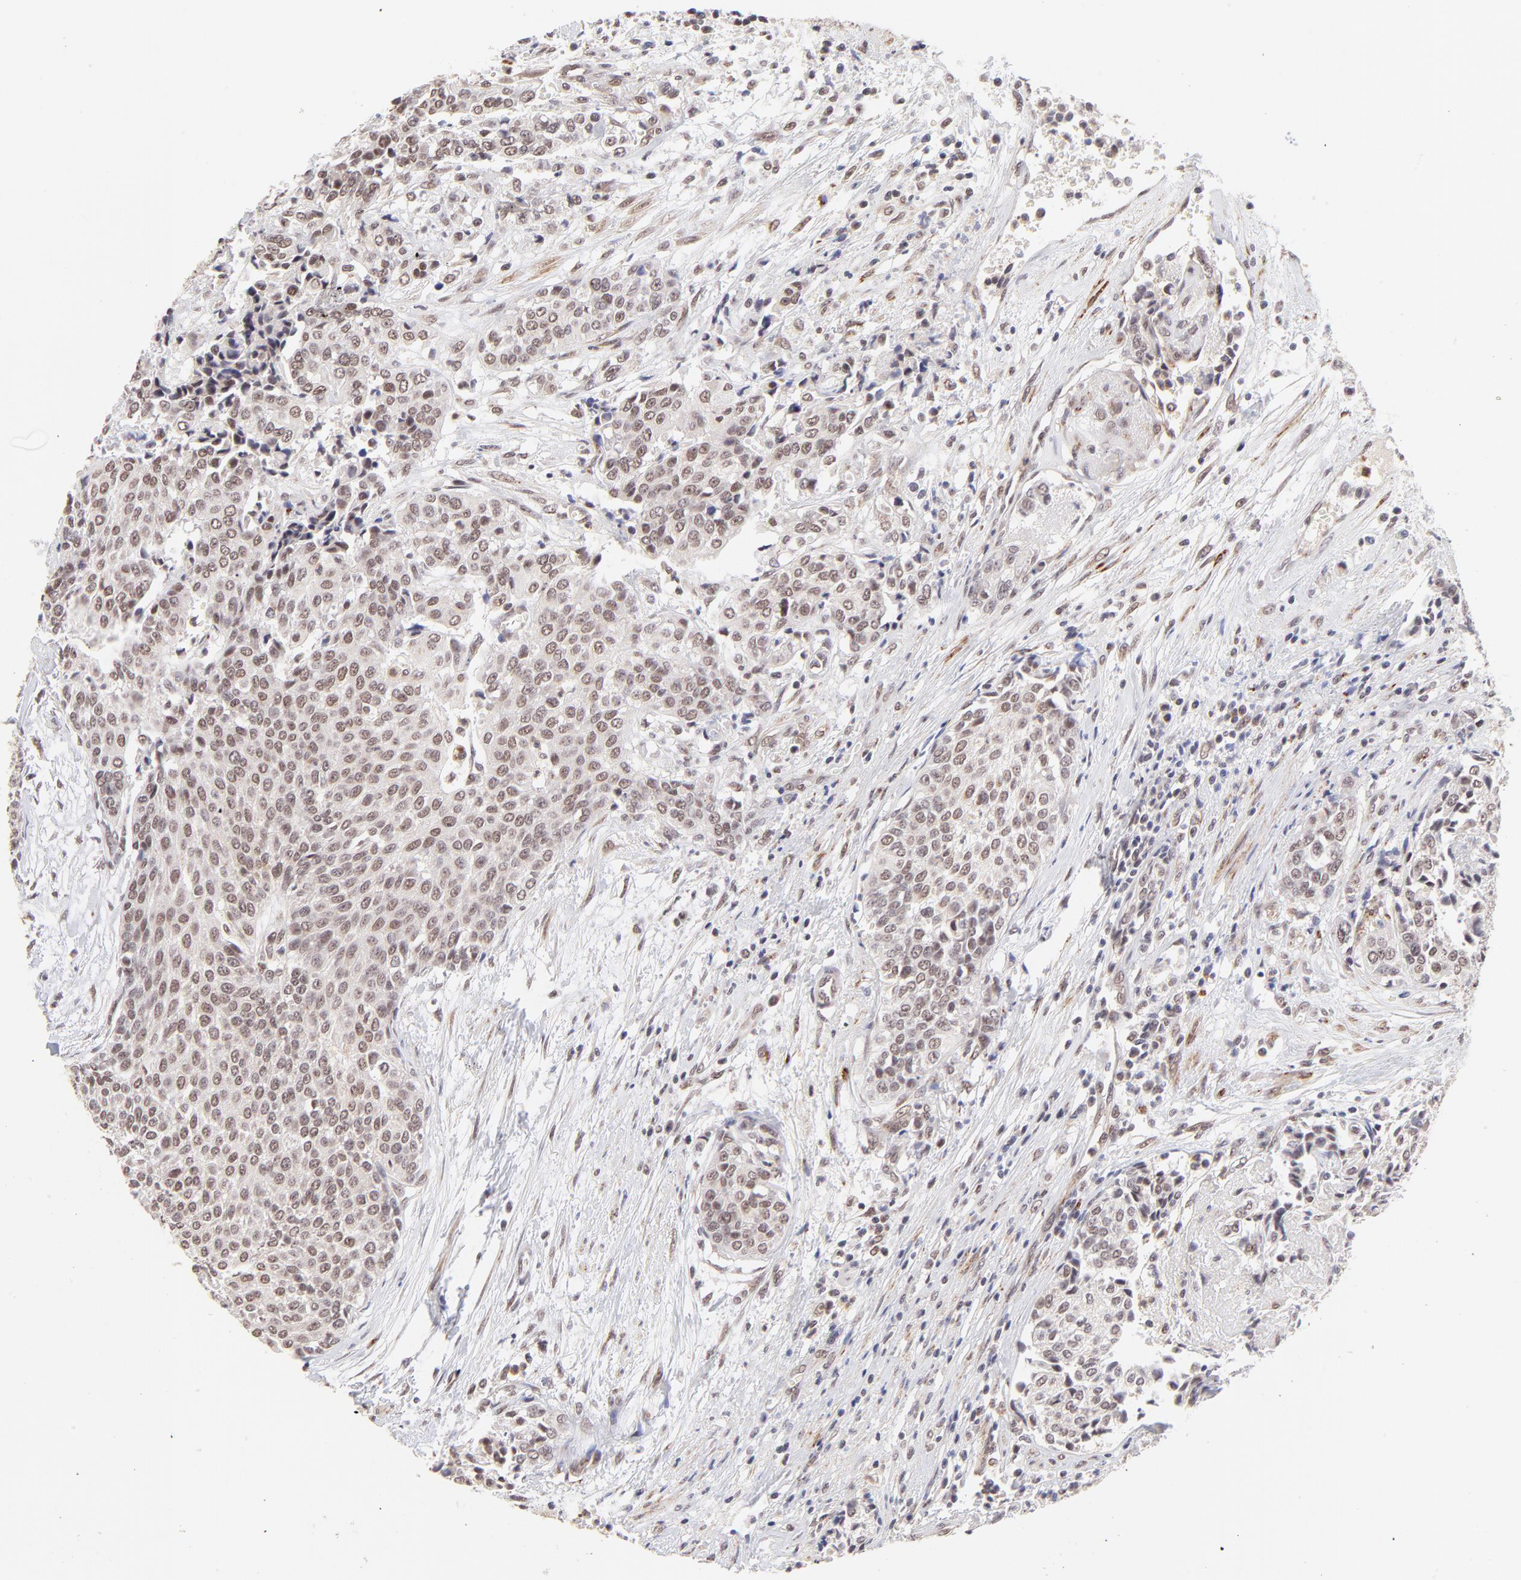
{"staining": {"intensity": "weak", "quantity": "25%-75%", "location": "nuclear"}, "tissue": "urothelial cancer", "cell_type": "Tumor cells", "image_type": "cancer", "snomed": [{"axis": "morphology", "description": "Urothelial carcinoma, Low grade"}, {"axis": "topography", "description": "Urinary bladder"}], "caption": "This histopathology image exhibits immunohistochemistry staining of urothelial carcinoma (low-grade), with low weak nuclear staining in about 25%-75% of tumor cells.", "gene": "MED12", "patient": {"sex": "female", "age": 73}}